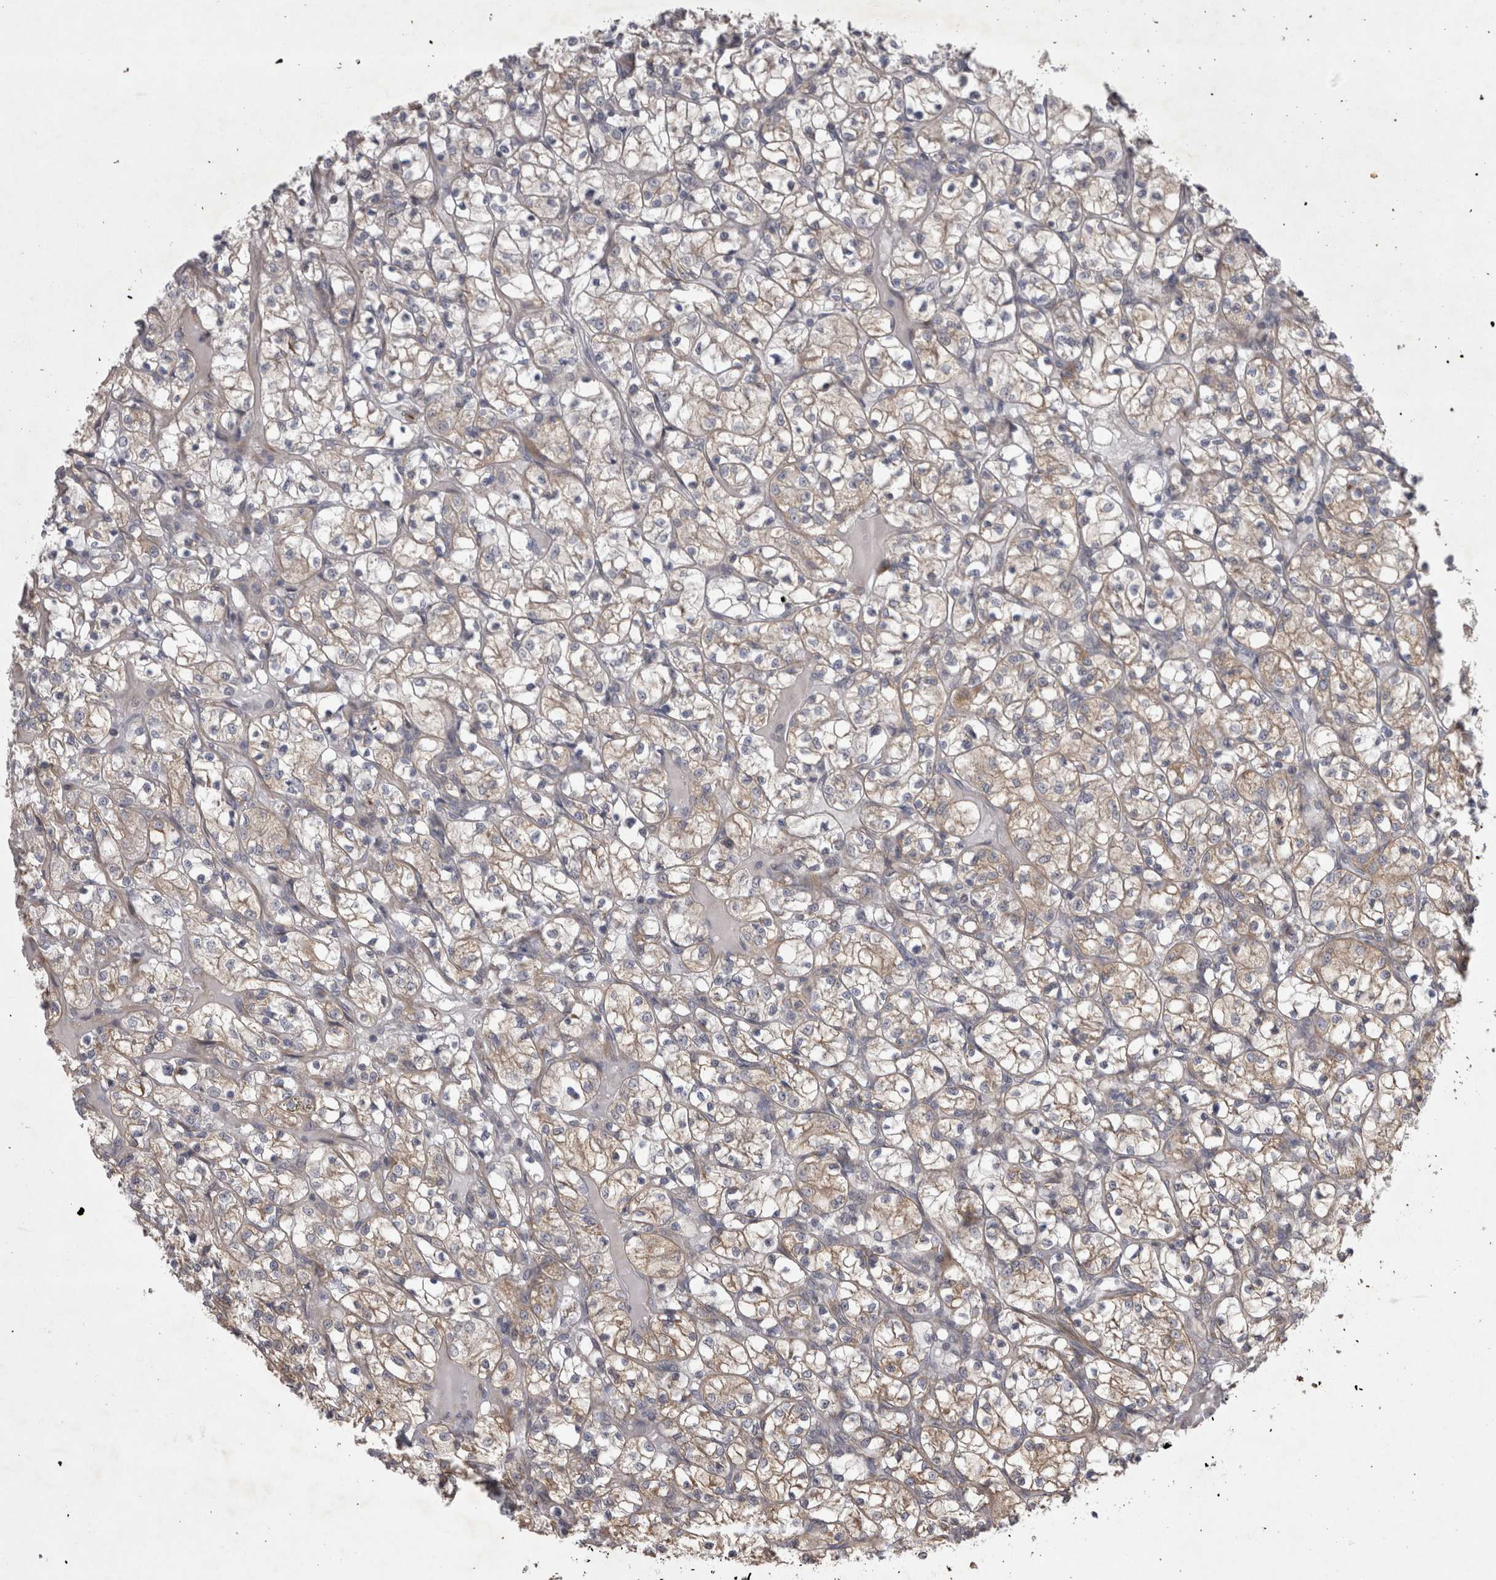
{"staining": {"intensity": "weak", "quantity": "<25%", "location": "cytoplasmic/membranous"}, "tissue": "renal cancer", "cell_type": "Tumor cells", "image_type": "cancer", "snomed": [{"axis": "morphology", "description": "Adenocarcinoma, NOS"}, {"axis": "topography", "description": "Kidney"}], "caption": "A photomicrograph of human renal cancer (adenocarcinoma) is negative for staining in tumor cells. The staining is performed using DAB brown chromogen with nuclei counter-stained in using hematoxylin.", "gene": "TSPOAP1", "patient": {"sex": "female", "age": 69}}